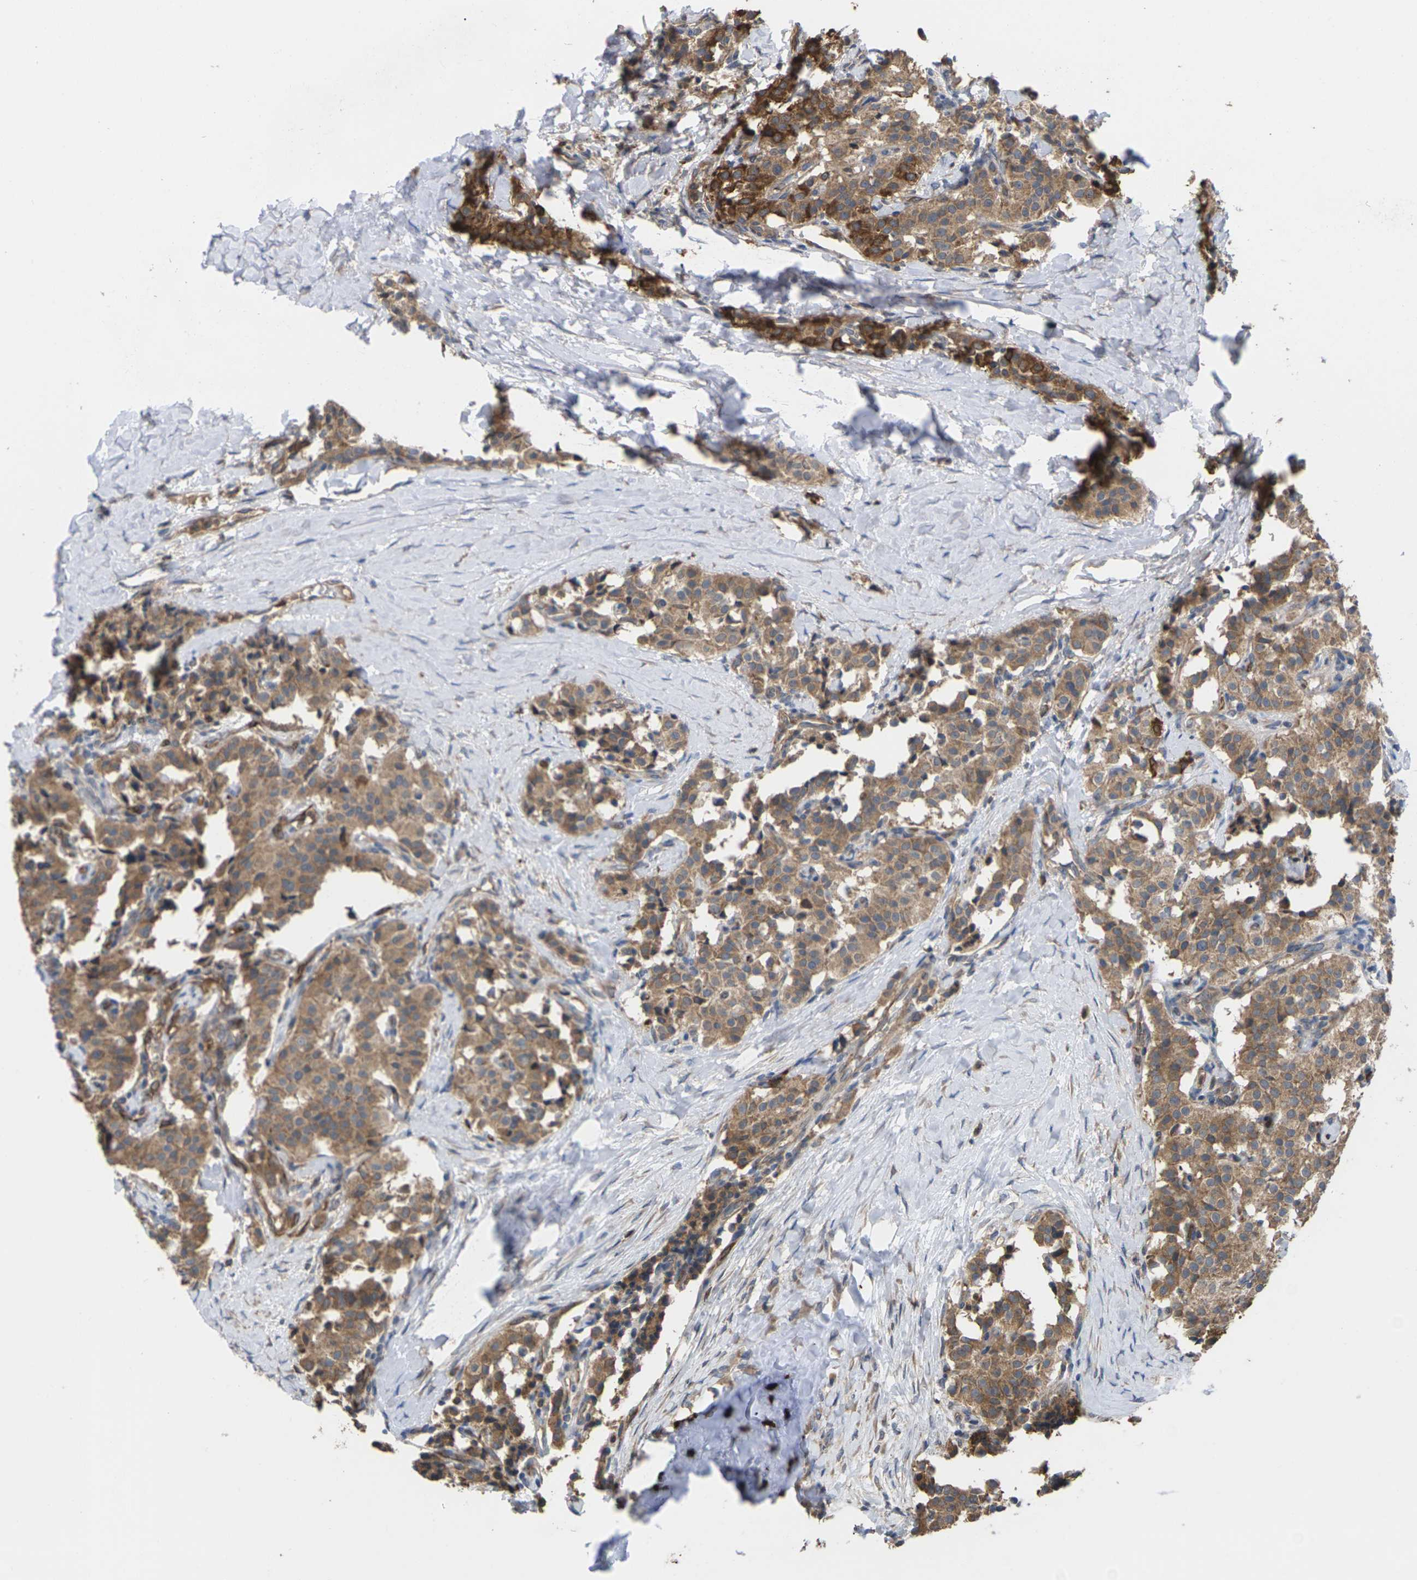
{"staining": {"intensity": "moderate", "quantity": ">75%", "location": "cytoplasmic/membranous"}, "tissue": "carcinoid", "cell_type": "Tumor cells", "image_type": "cancer", "snomed": [{"axis": "morphology", "description": "Carcinoid, malignant, NOS"}, {"axis": "topography", "description": "Lung"}], "caption": "A high-resolution image shows IHC staining of malignant carcinoid, which shows moderate cytoplasmic/membranous staining in approximately >75% of tumor cells.", "gene": "TIAM1", "patient": {"sex": "male", "age": 30}}